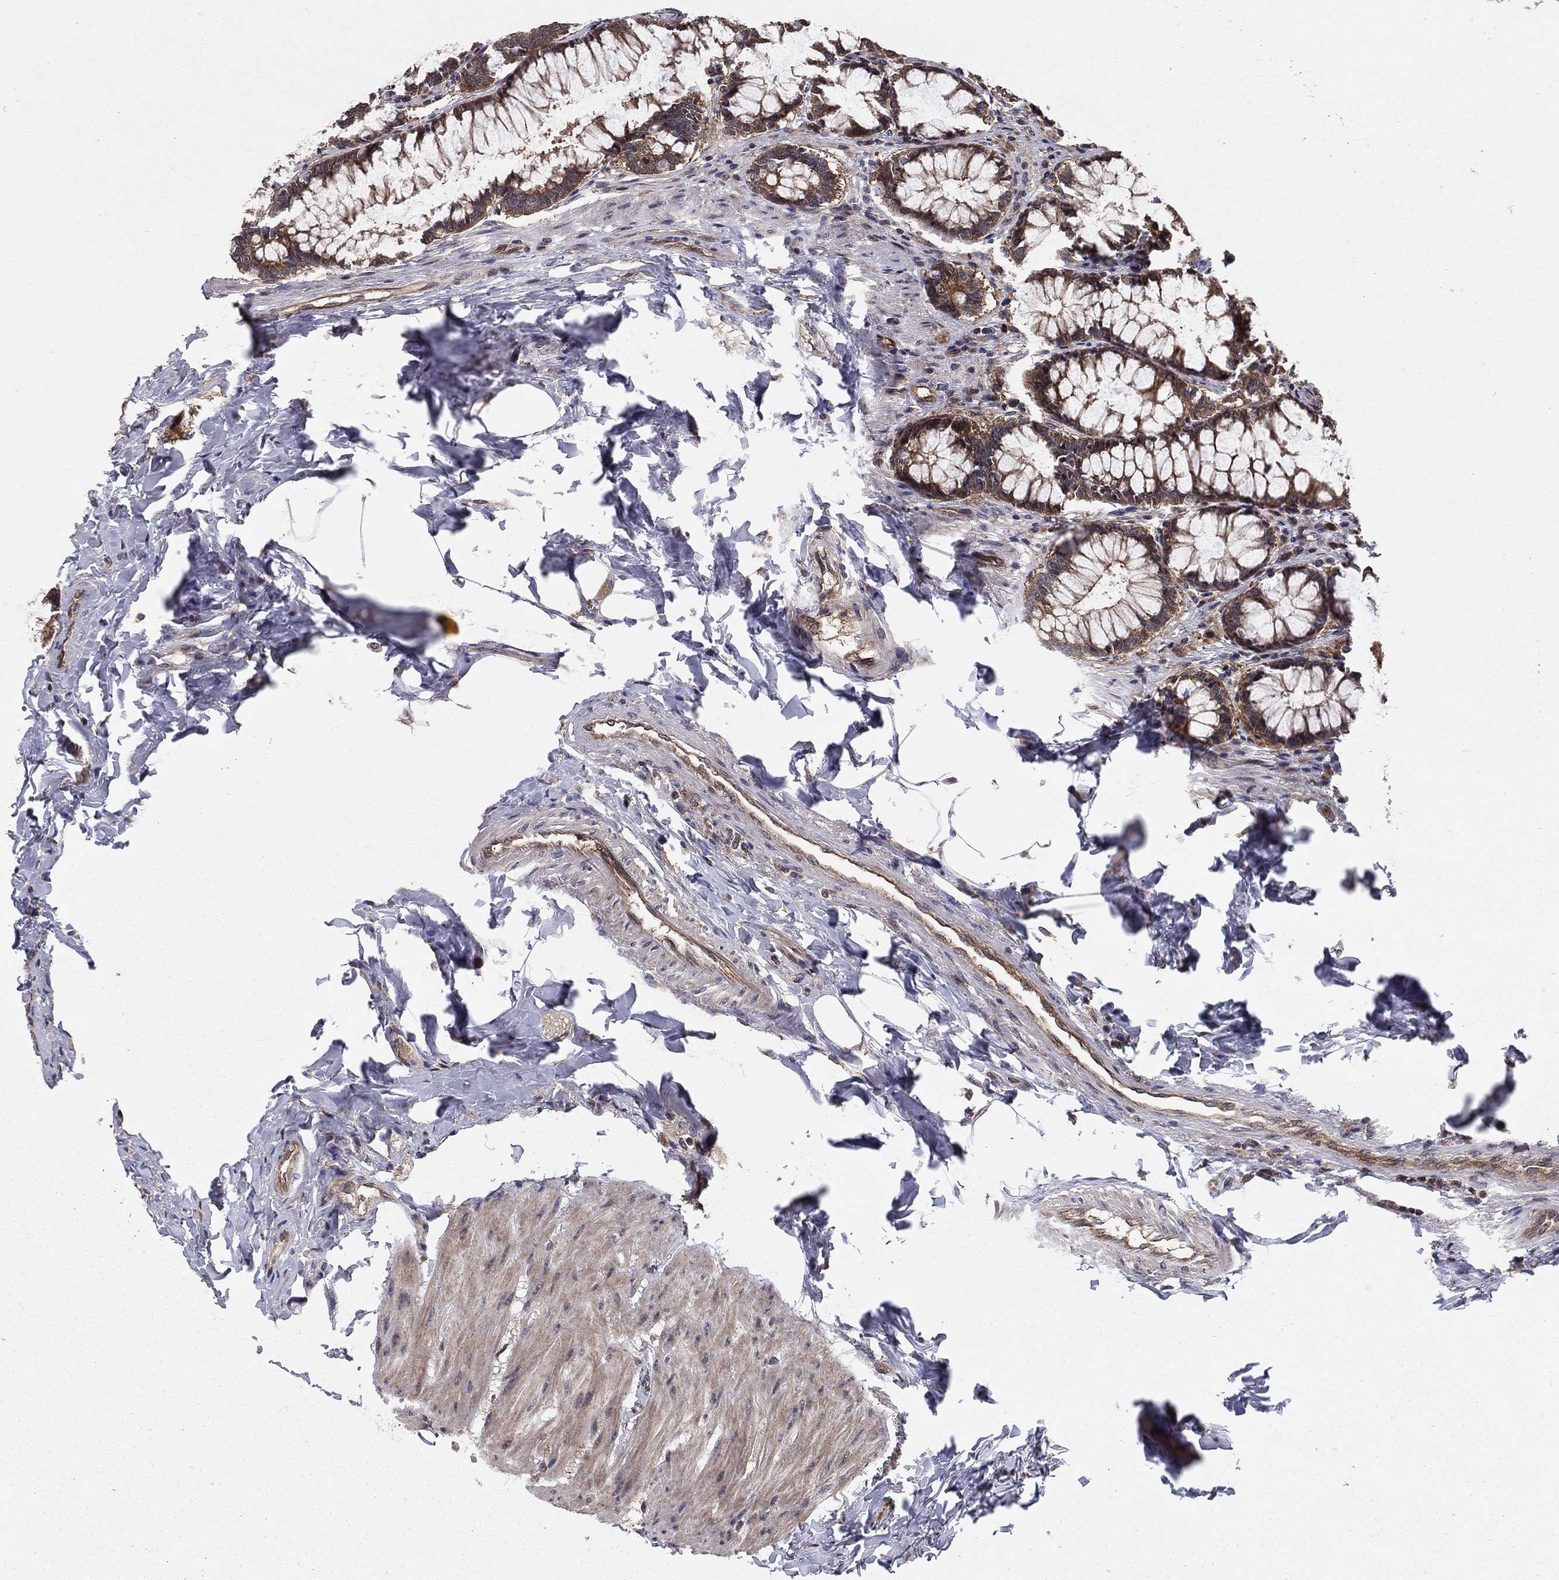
{"staining": {"intensity": "moderate", "quantity": "25%-75%", "location": "cytoplasmic/membranous"}, "tissue": "colon", "cell_type": "Endothelial cells", "image_type": "normal", "snomed": [{"axis": "morphology", "description": "Normal tissue, NOS"}, {"axis": "topography", "description": "Colon"}], "caption": "Normal colon was stained to show a protein in brown. There is medium levels of moderate cytoplasmic/membranous positivity in about 25%-75% of endothelial cells. (Brightfield microscopy of DAB IHC at high magnification).", "gene": "BABAM2", "patient": {"sex": "female", "age": 65}}